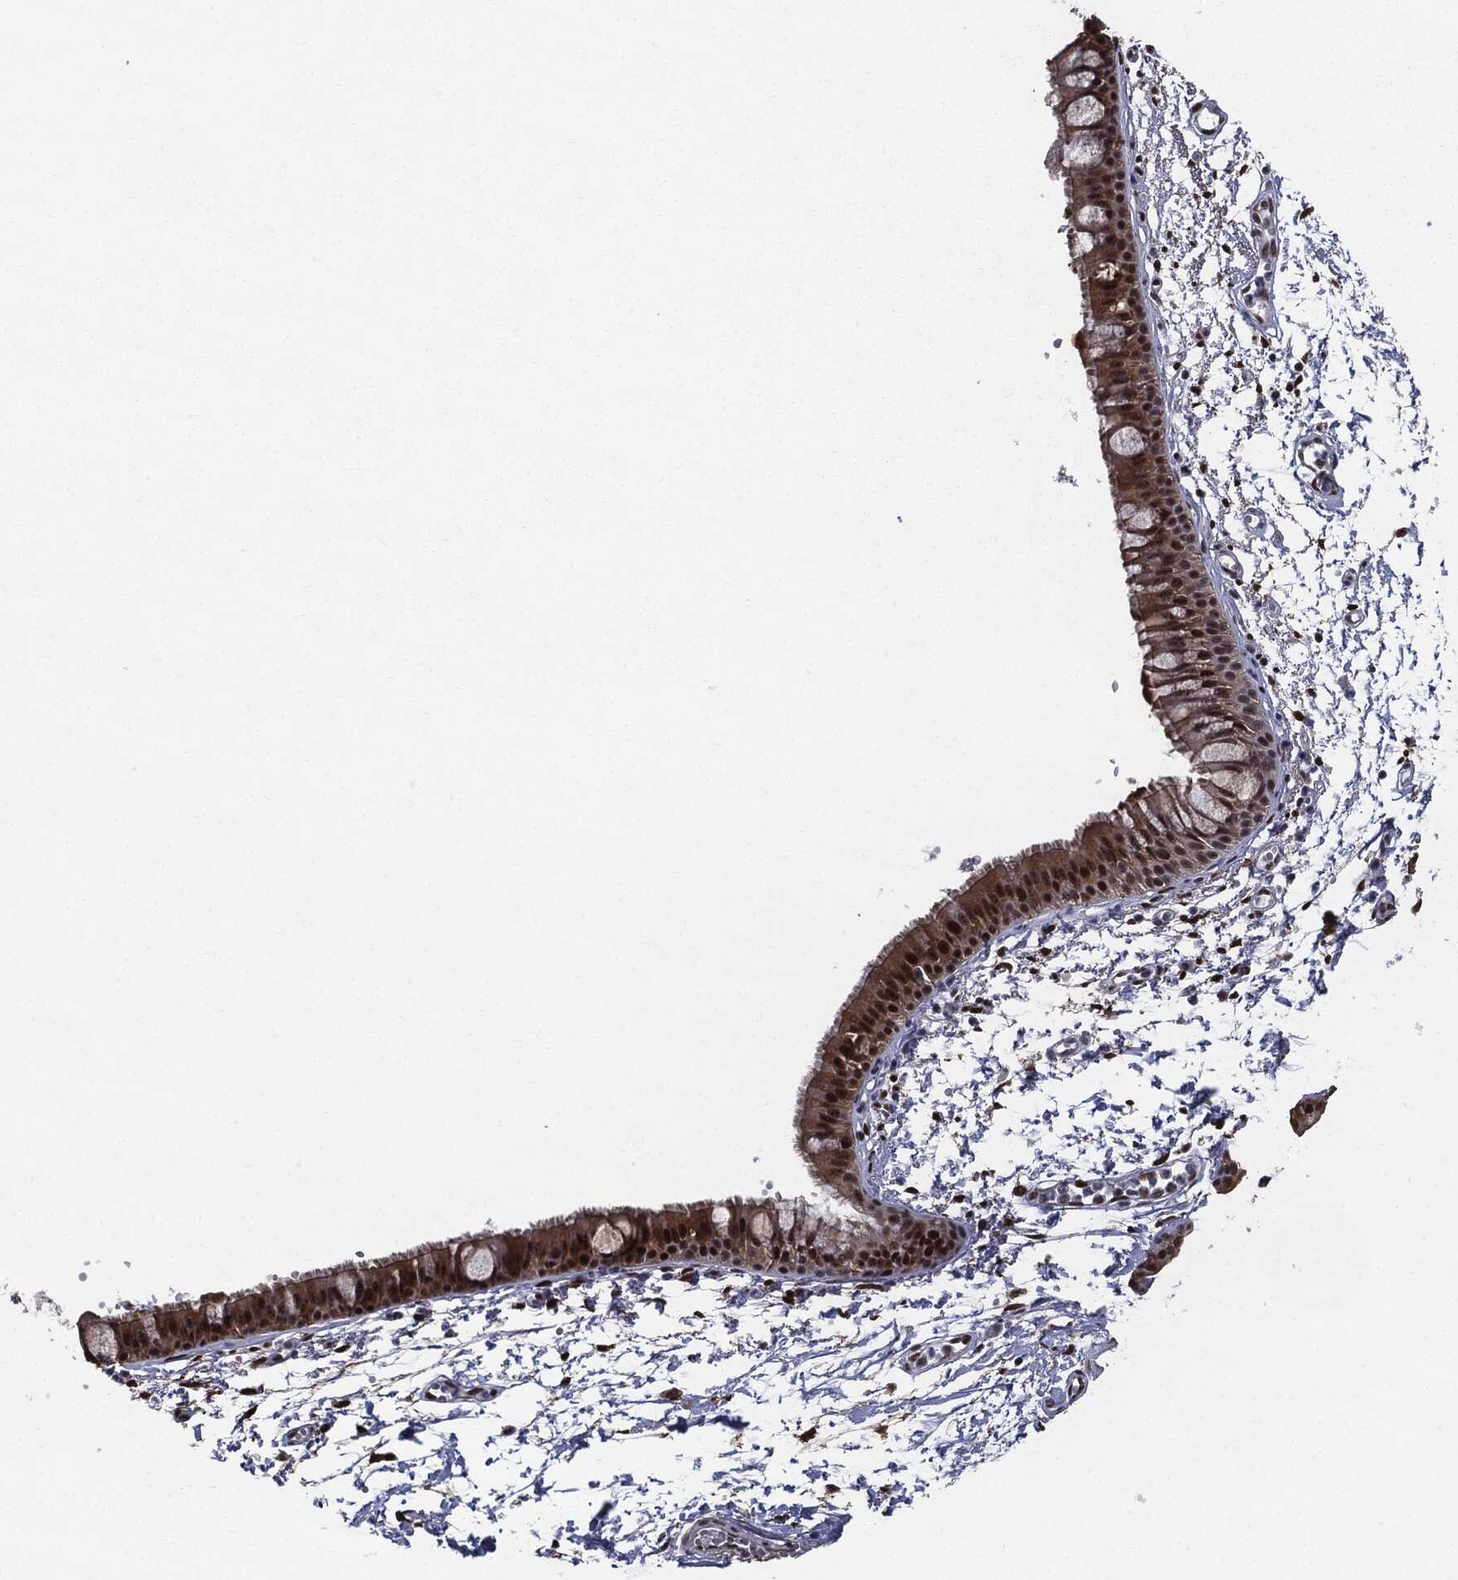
{"staining": {"intensity": "strong", "quantity": ">75%", "location": "cytoplasmic/membranous,nuclear"}, "tissue": "bronchus", "cell_type": "Respiratory epithelial cells", "image_type": "normal", "snomed": [{"axis": "morphology", "description": "Normal tissue, NOS"}, {"axis": "topography", "description": "Cartilage tissue"}, {"axis": "topography", "description": "Bronchus"}], "caption": "Immunohistochemical staining of unremarkable human bronchus demonstrates >75% levels of strong cytoplasmic/membranous,nuclear protein positivity in approximately >75% of respiratory epithelial cells. Using DAB (3,3'-diaminobenzidine) (brown) and hematoxylin (blue) stains, captured at high magnification using brightfield microscopy.", "gene": "JUN", "patient": {"sex": "male", "age": 66}}